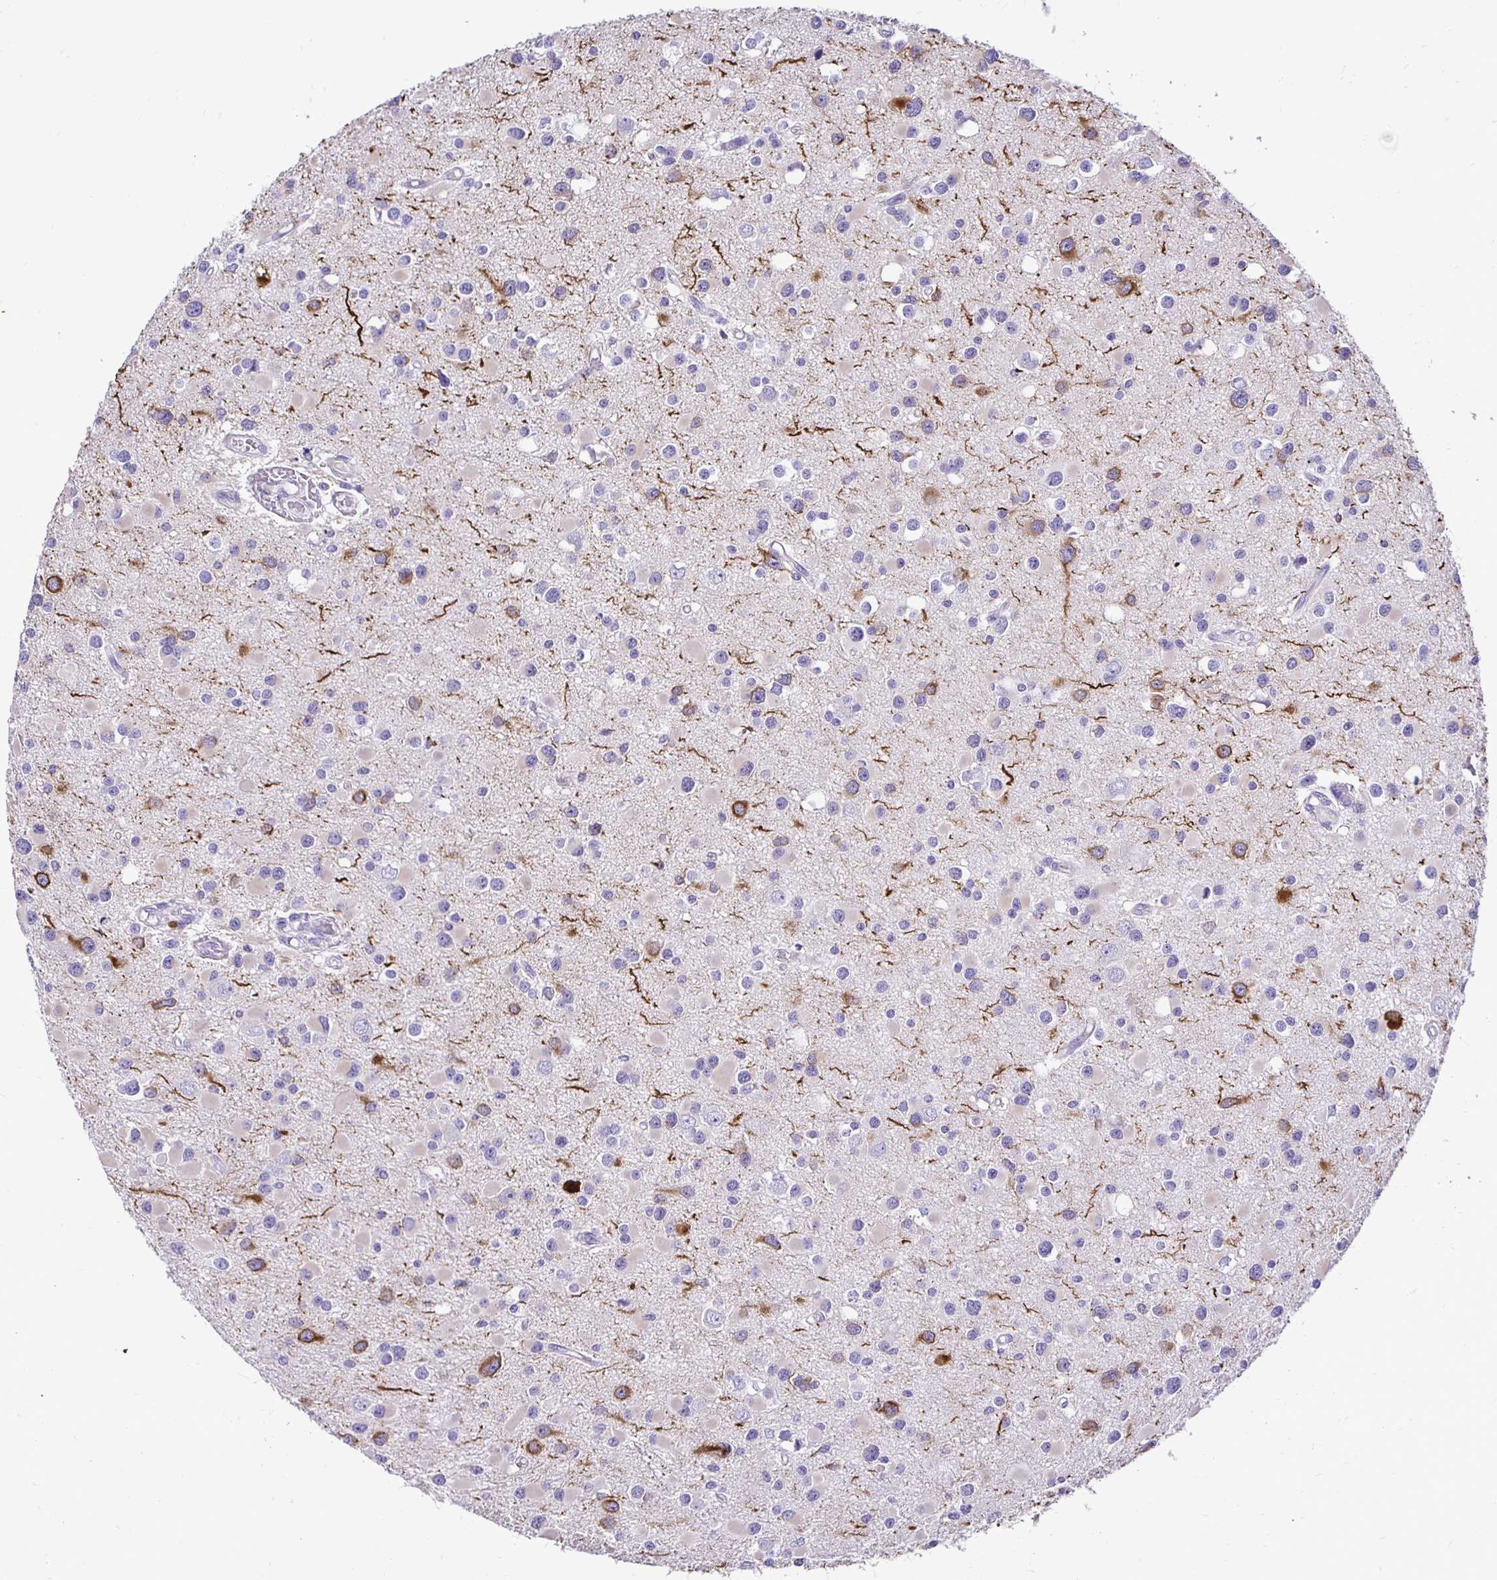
{"staining": {"intensity": "negative", "quantity": "none", "location": "none"}, "tissue": "glioma", "cell_type": "Tumor cells", "image_type": "cancer", "snomed": [{"axis": "morphology", "description": "Glioma, malignant, High grade"}, {"axis": "topography", "description": "Brain"}], "caption": "There is no significant staining in tumor cells of glioma.", "gene": "TAF1D", "patient": {"sex": "male", "age": 54}}